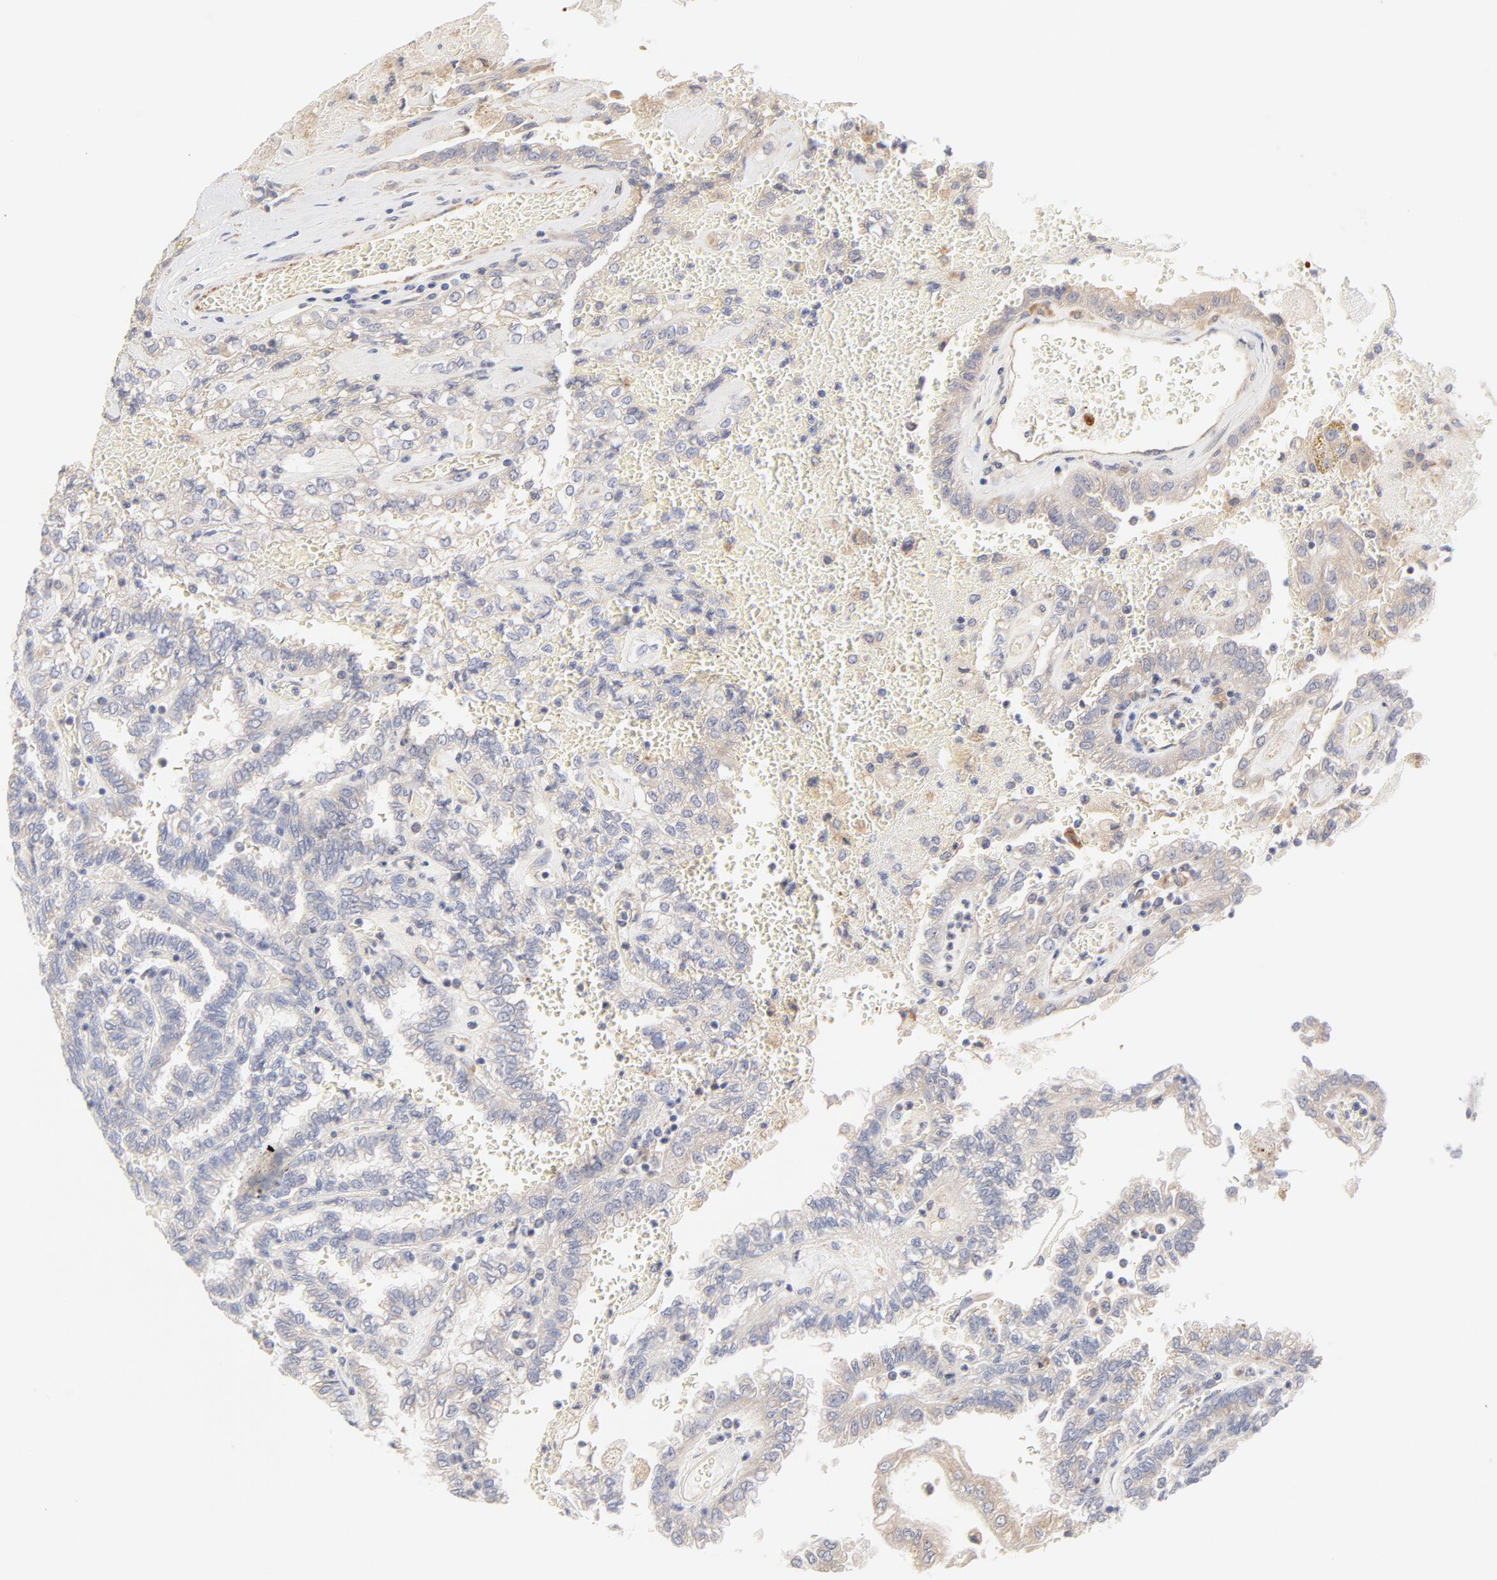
{"staining": {"intensity": "negative", "quantity": "none", "location": "none"}, "tissue": "renal cancer", "cell_type": "Tumor cells", "image_type": "cancer", "snomed": [{"axis": "morphology", "description": "Inflammation, NOS"}, {"axis": "morphology", "description": "Adenocarcinoma, NOS"}, {"axis": "topography", "description": "Kidney"}], "caption": "Photomicrograph shows no significant protein positivity in tumor cells of adenocarcinoma (renal). (Stains: DAB (3,3'-diaminobenzidine) immunohistochemistry (IHC) with hematoxylin counter stain, Microscopy: brightfield microscopy at high magnification).", "gene": "MTERF2", "patient": {"sex": "male", "age": 68}}